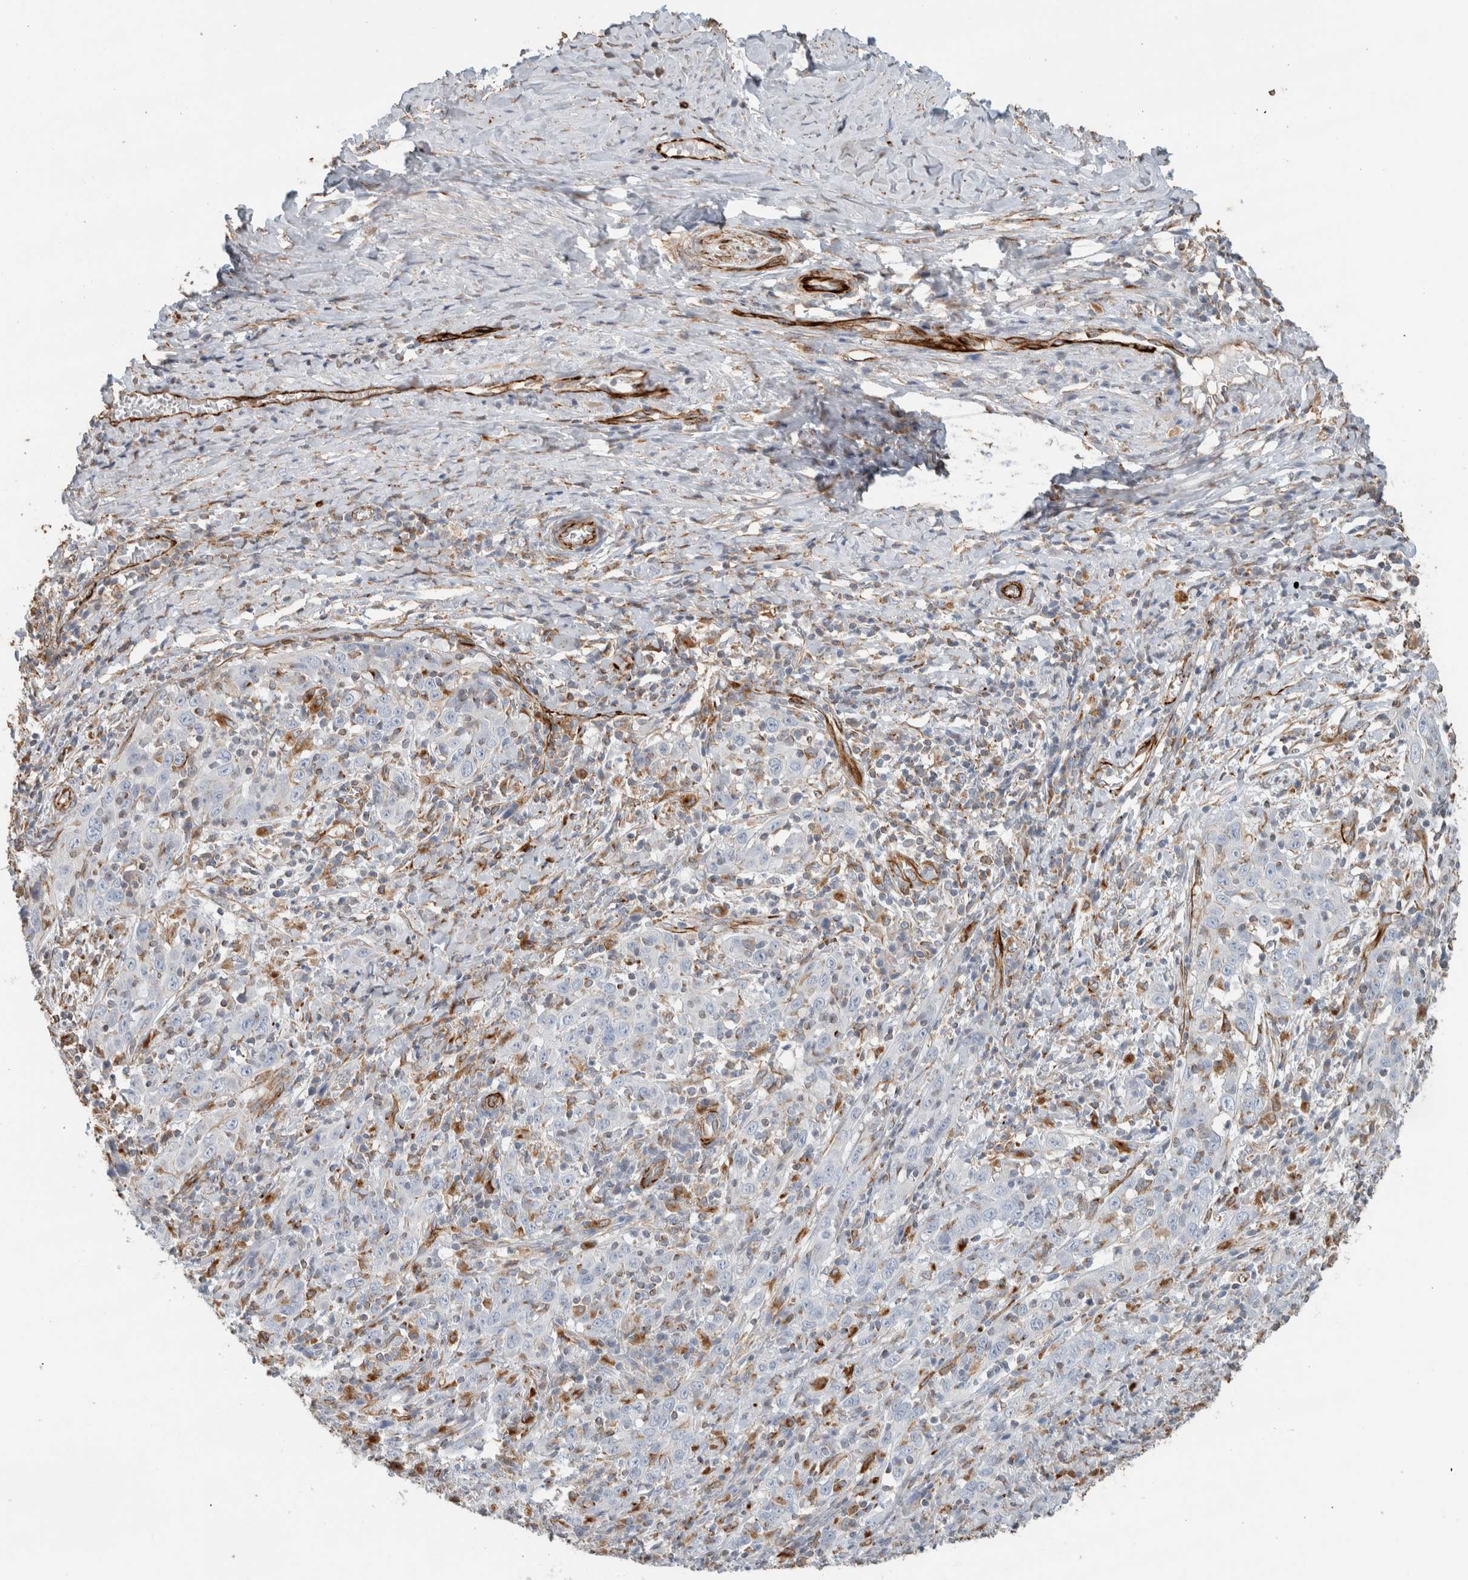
{"staining": {"intensity": "negative", "quantity": "none", "location": "none"}, "tissue": "cervical cancer", "cell_type": "Tumor cells", "image_type": "cancer", "snomed": [{"axis": "morphology", "description": "Squamous cell carcinoma, NOS"}, {"axis": "topography", "description": "Cervix"}], "caption": "There is no significant staining in tumor cells of cervical cancer (squamous cell carcinoma).", "gene": "LY86", "patient": {"sex": "female", "age": 46}}